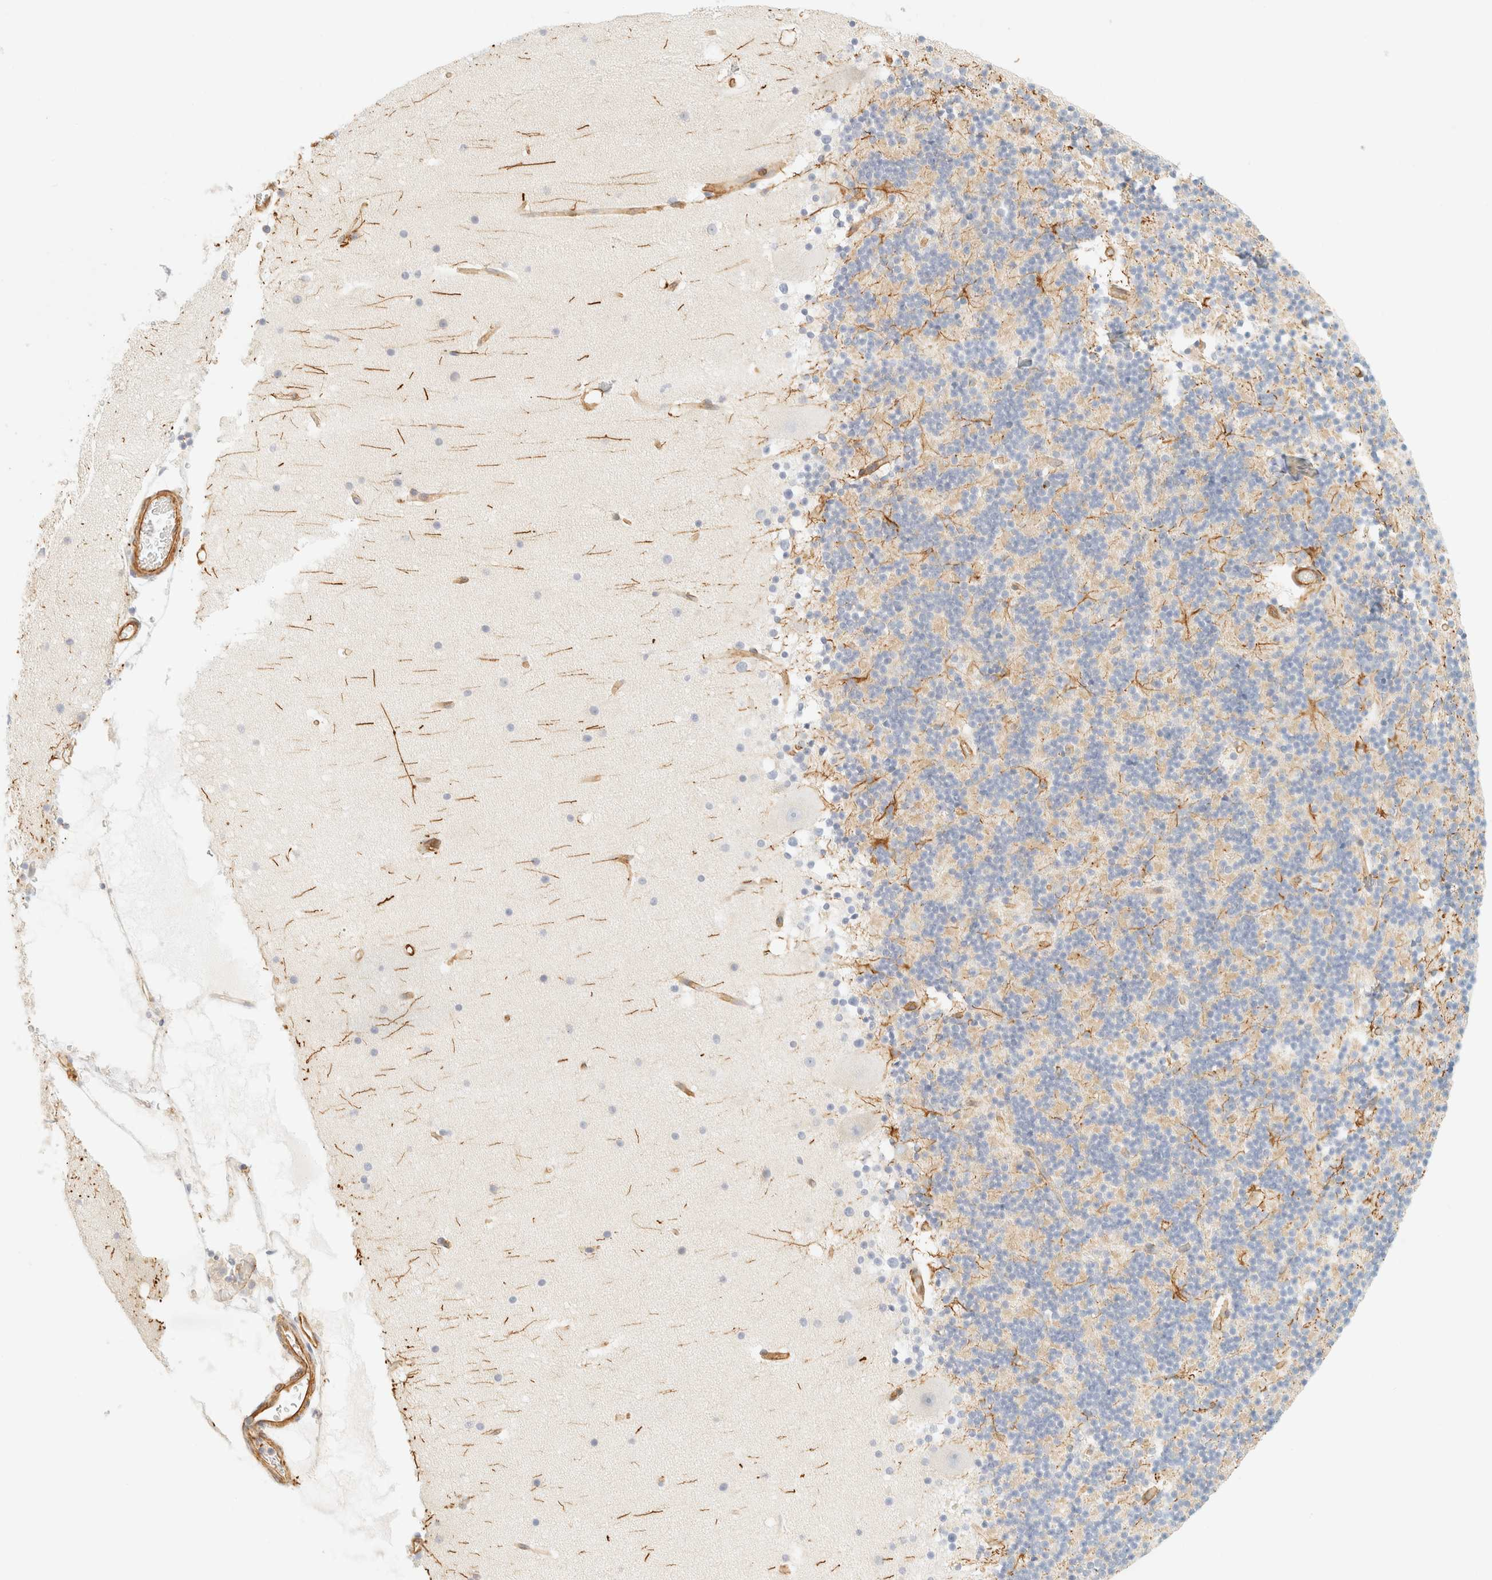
{"staining": {"intensity": "moderate", "quantity": "<25%", "location": "cytoplasmic/membranous"}, "tissue": "cerebellum", "cell_type": "Cells in granular layer", "image_type": "normal", "snomed": [{"axis": "morphology", "description": "Normal tissue, NOS"}, {"axis": "topography", "description": "Cerebellum"}], "caption": "A high-resolution micrograph shows IHC staining of unremarkable cerebellum, which shows moderate cytoplasmic/membranous positivity in approximately <25% of cells in granular layer. (DAB = brown stain, brightfield microscopy at high magnification).", "gene": "OTOP2", "patient": {"sex": "male", "age": 57}}